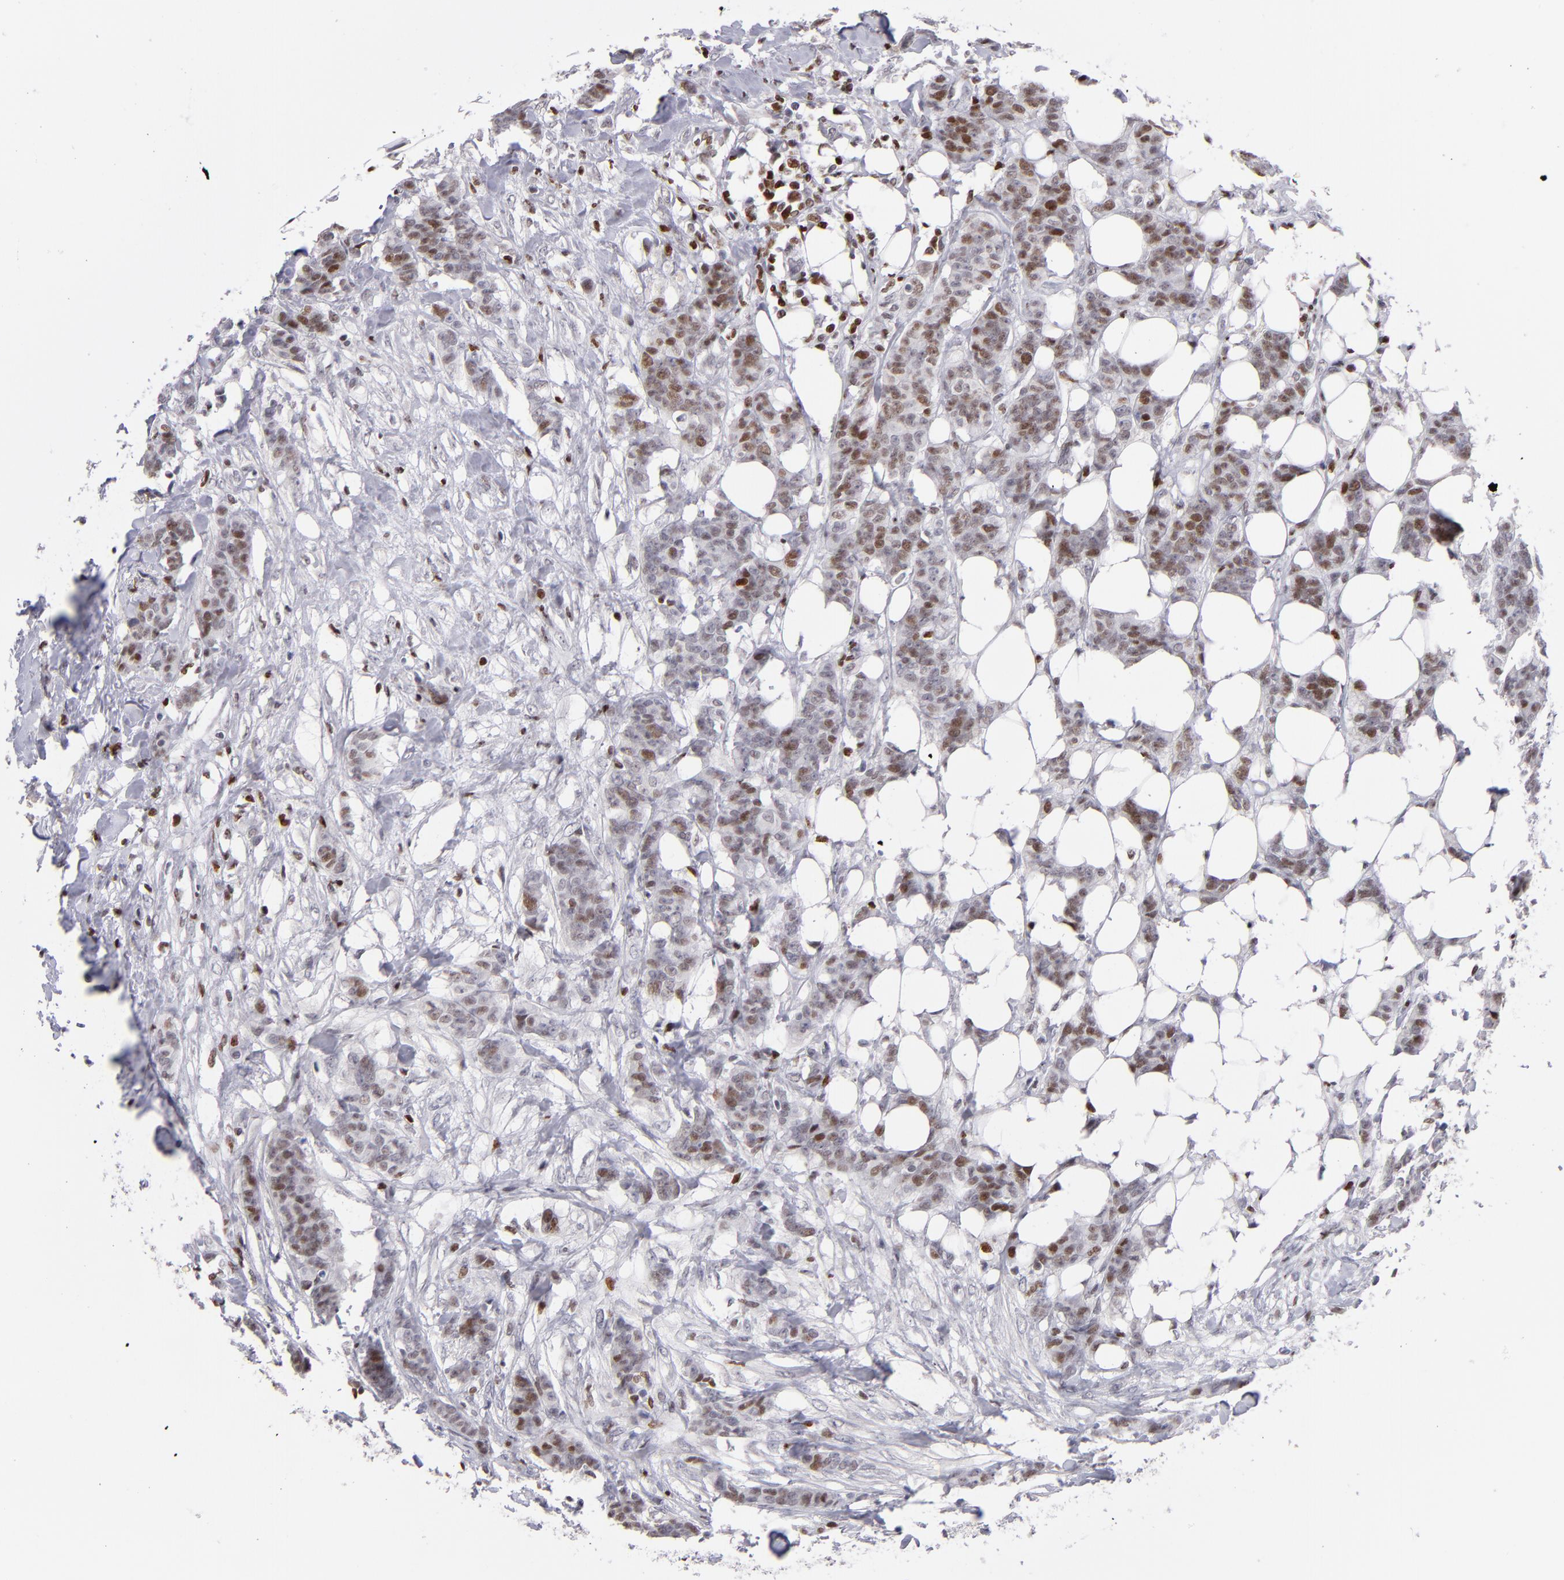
{"staining": {"intensity": "moderate", "quantity": "25%-75%", "location": "nuclear"}, "tissue": "breast cancer", "cell_type": "Tumor cells", "image_type": "cancer", "snomed": [{"axis": "morphology", "description": "Duct carcinoma"}, {"axis": "topography", "description": "Breast"}], "caption": "Brown immunohistochemical staining in human breast invasive ductal carcinoma shows moderate nuclear positivity in about 25%-75% of tumor cells.", "gene": "POLA1", "patient": {"sex": "female", "age": 40}}